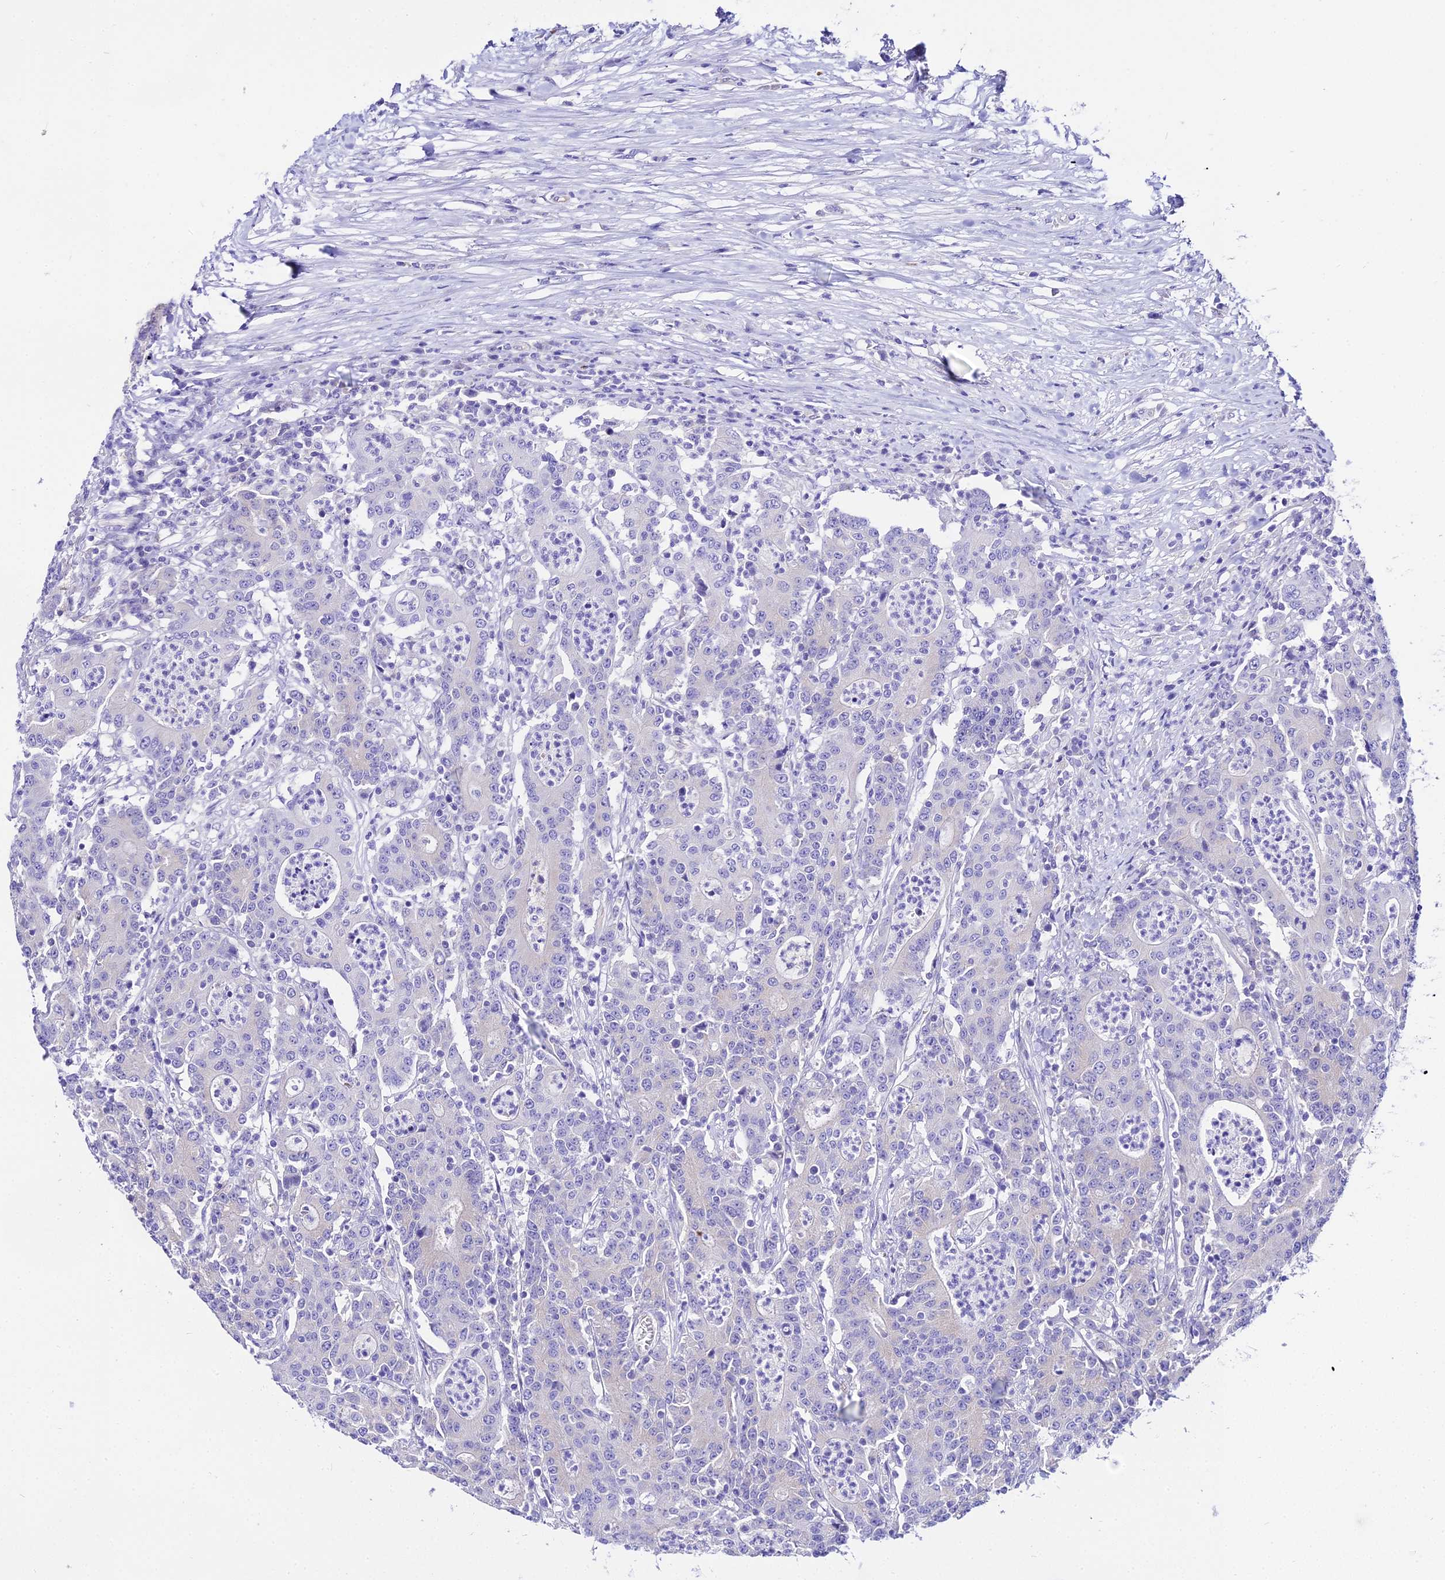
{"staining": {"intensity": "negative", "quantity": "none", "location": "none"}, "tissue": "colorectal cancer", "cell_type": "Tumor cells", "image_type": "cancer", "snomed": [{"axis": "morphology", "description": "Adenocarcinoma, NOS"}, {"axis": "topography", "description": "Colon"}], "caption": "Immunohistochemistry of human colorectal adenocarcinoma demonstrates no positivity in tumor cells. The staining was performed using DAB (3,3'-diaminobenzidine) to visualize the protein expression in brown, while the nuclei were stained in blue with hematoxylin (Magnification: 20x).", "gene": "TUBA3D", "patient": {"sex": "male", "age": 83}}